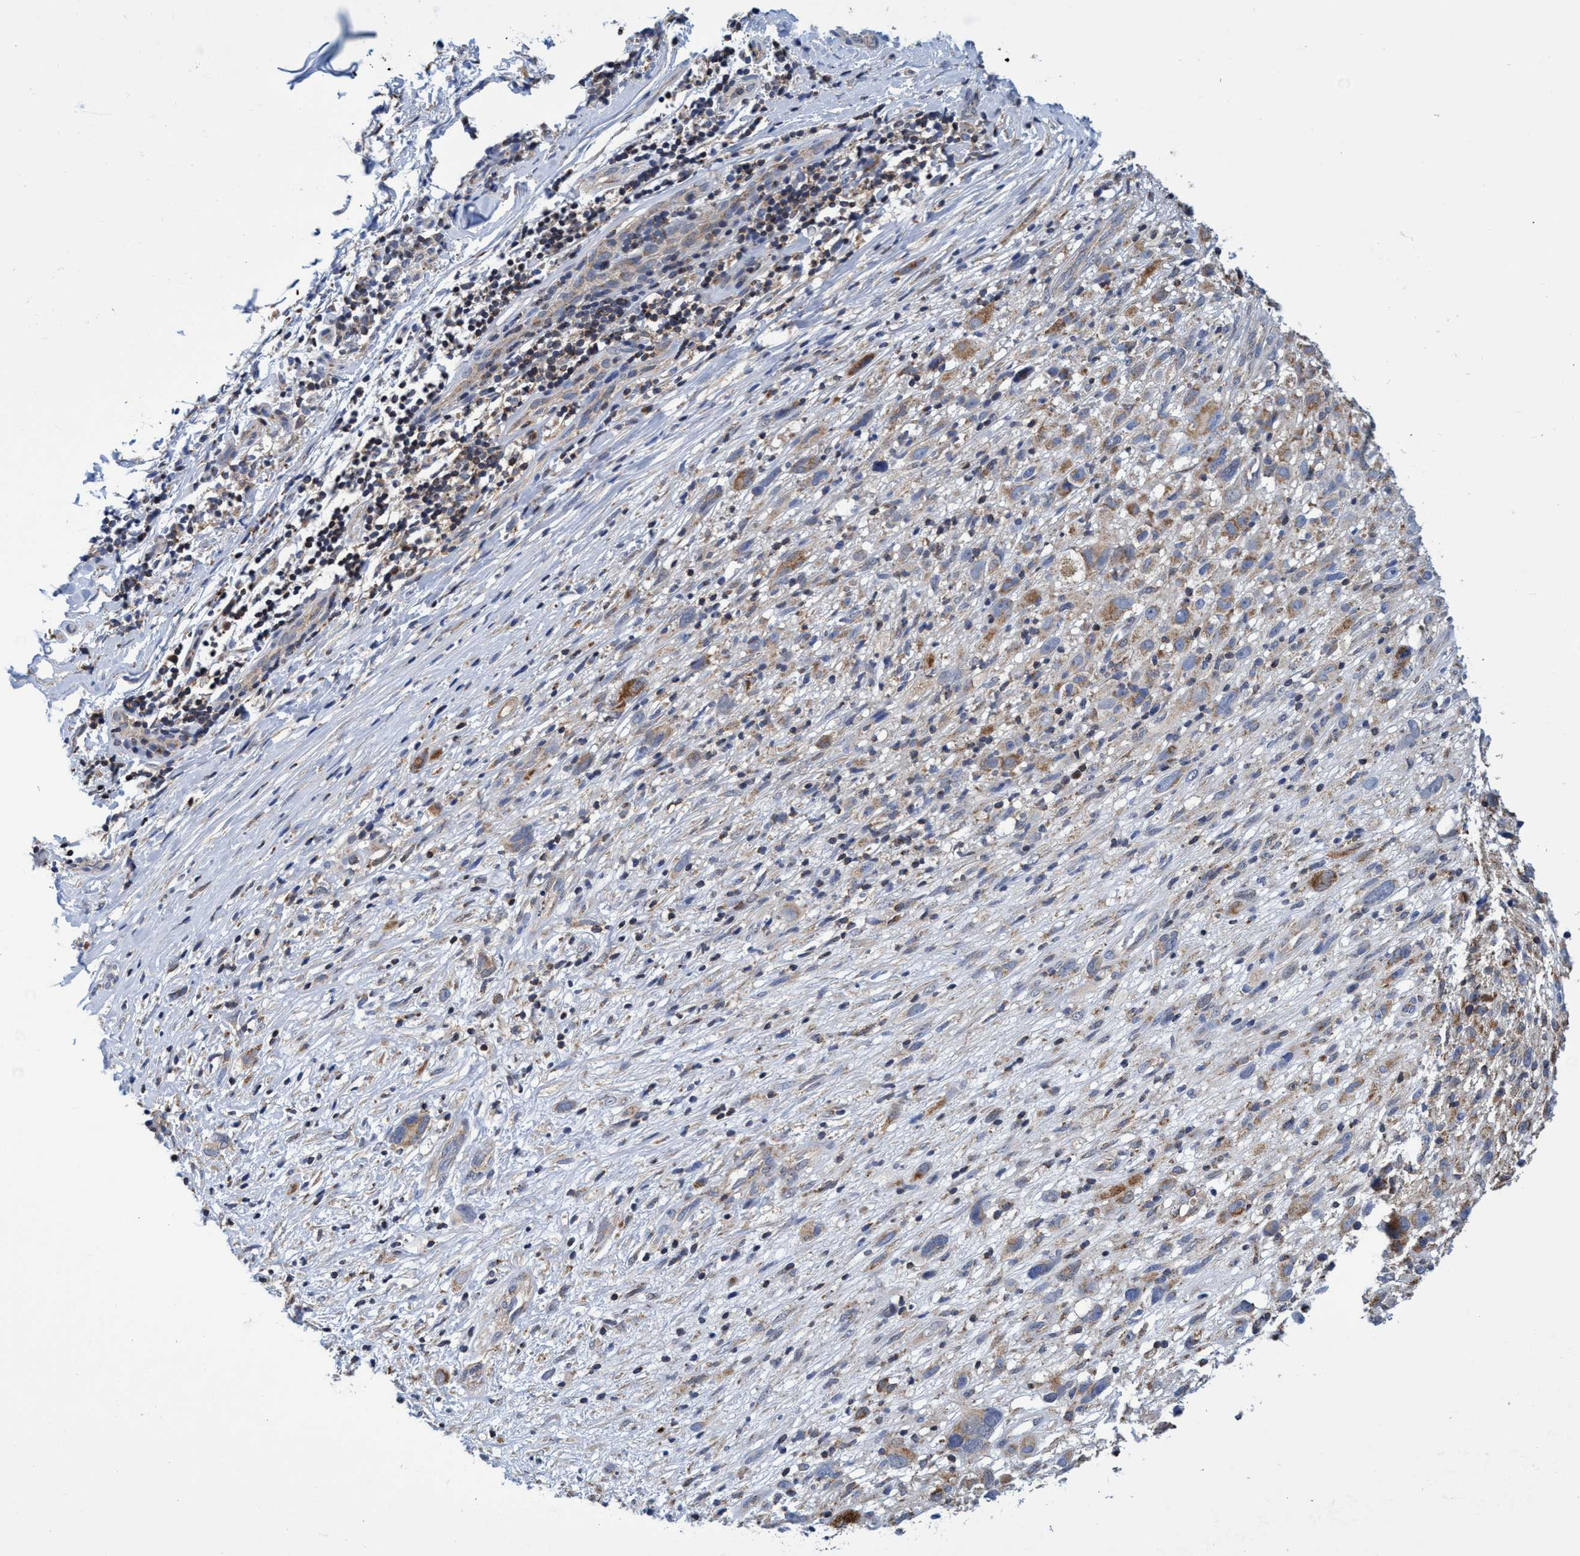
{"staining": {"intensity": "moderate", "quantity": ">75%", "location": "cytoplasmic/membranous"}, "tissue": "melanoma", "cell_type": "Tumor cells", "image_type": "cancer", "snomed": [{"axis": "morphology", "description": "Malignant melanoma, NOS"}, {"axis": "topography", "description": "Skin"}], "caption": "Immunohistochemistry (IHC) of human melanoma reveals medium levels of moderate cytoplasmic/membranous expression in about >75% of tumor cells.", "gene": "CRYZ", "patient": {"sex": "female", "age": 55}}